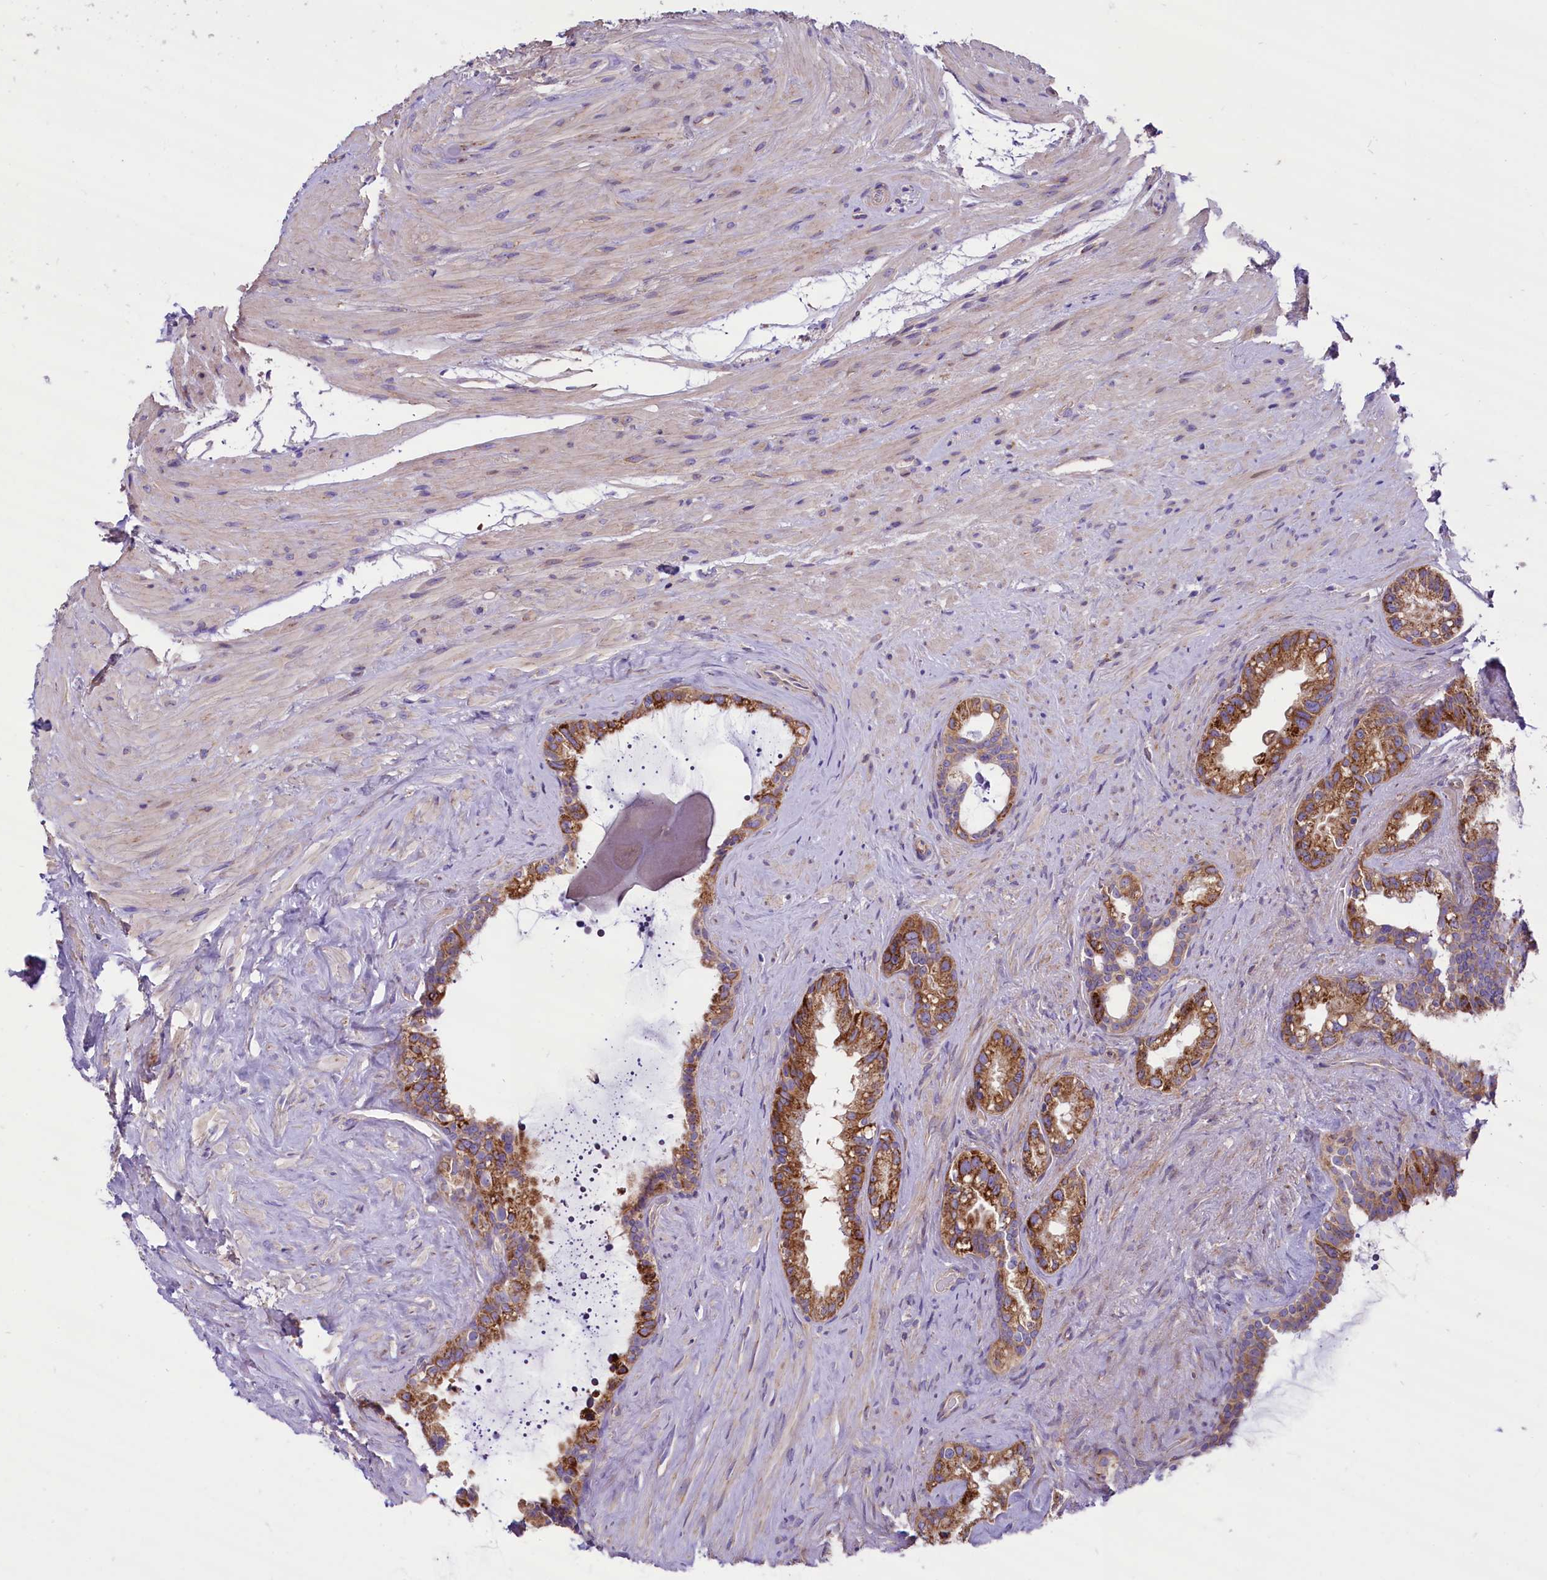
{"staining": {"intensity": "strong", "quantity": ">75%", "location": "cytoplasmic/membranous"}, "tissue": "seminal vesicle", "cell_type": "Glandular cells", "image_type": "normal", "snomed": [{"axis": "morphology", "description": "Normal tissue, NOS"}, {"axis": "topography", "description": "Prostate"}, {"axis": "topography", "description": "Seminal veicle"}], "caption": "Seminal vesicle stained for a protein displays strong cytoplasmic/membranous positivity in glandular cells.", "gene": "PTPRU", "patient": {"sex": "male", "age": 79}}